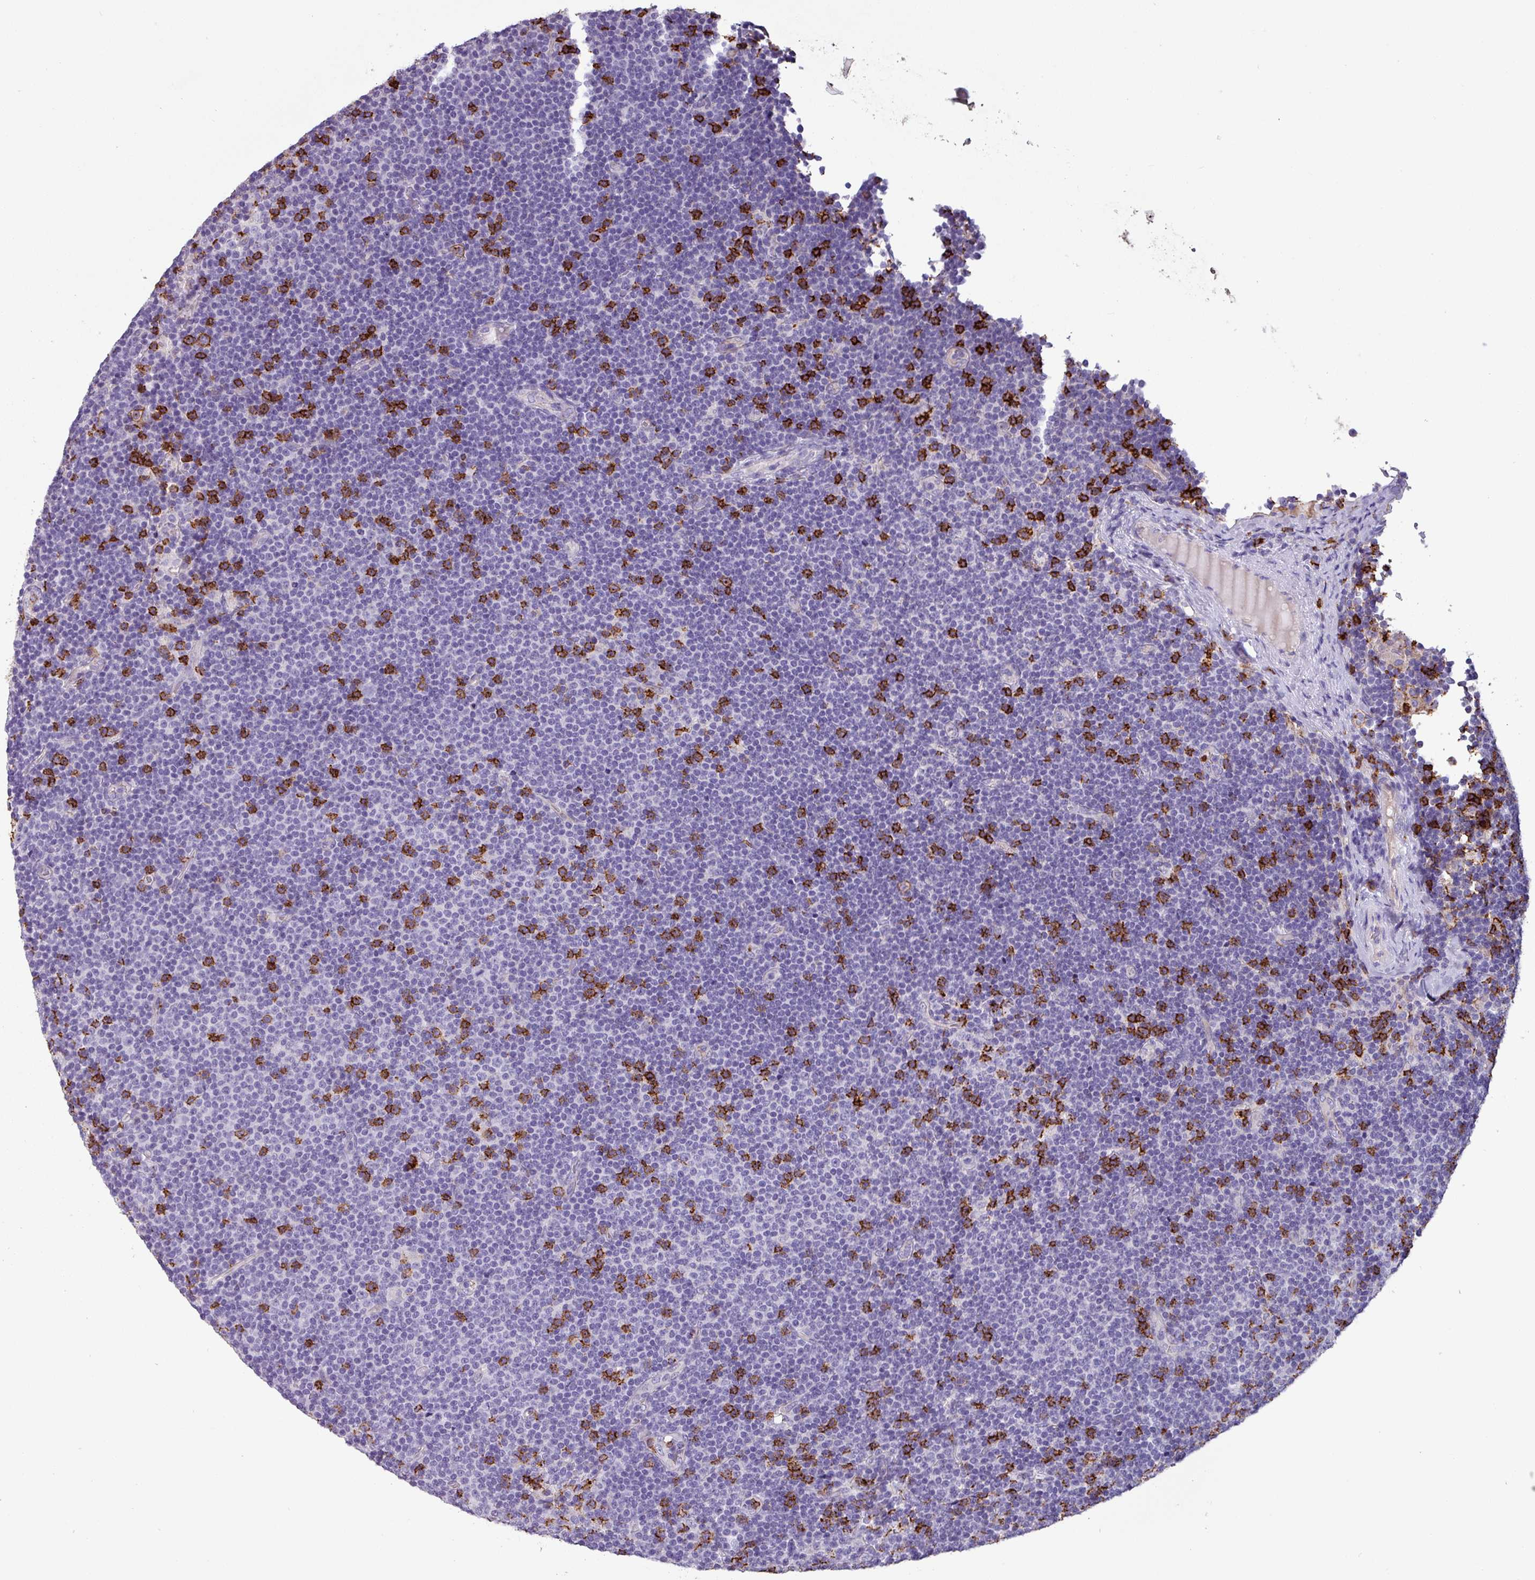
{"staining": {"intensity": "strong", "quantity": "<25%", "location": "cytoplasmic/membranous"}, "tissue": "lymphoma", "cell_type": "Tumor cells", "image_type": "cancer", "snomed": [{"axis": "morphology", "description": "Malignant lymphoma, non-Hodgkin's type, Low grade"}, {"axis": "topography", "description": "Lymph node"}], "caption": "The micrograph exhibits immunohistochemical staining of low-grade malignant lymphoma, non-Hodgkin's type. There is strong cytoplasmic/membranous positivity is seen in approximately <25% of tumor cells. The staining was performed using DAB to visualize the protein expression in brown, while the nuclei were stained in blue with hematoxylin (Magnification: 20x).", "gene": "CD8A", "patient": {"sex": "male", "age": 48}}